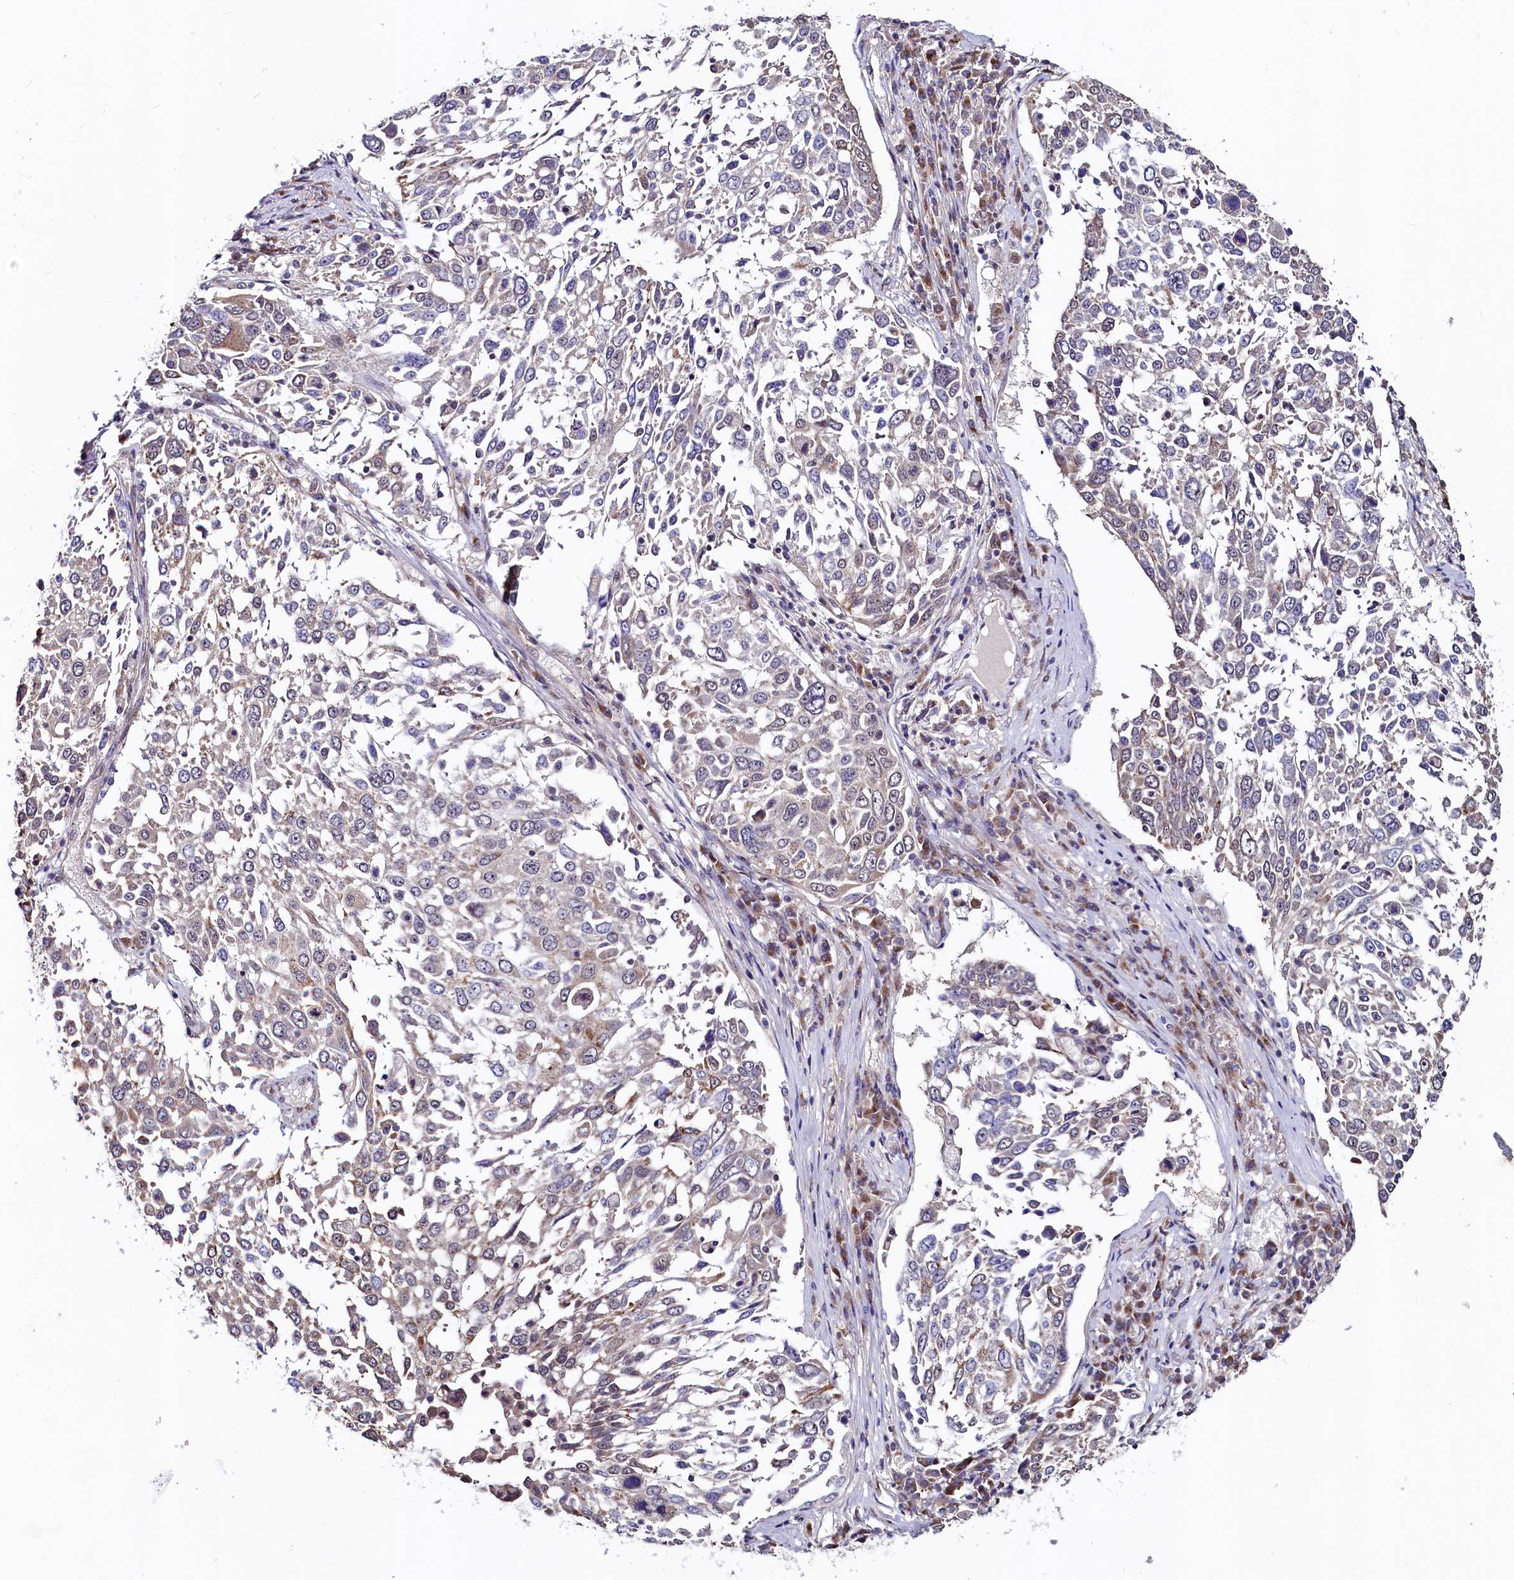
{"staining": {"intensity": "weak", "quantity": "25%-75%", "location": "cytoplasmic/membranous"}, "tissue": "lung cancer", "cell_type": "Tumor cells", "image_type": "cancer", "snomed": [{"axis": "morphology", "description": "Squamous cell carcinoma, NOS"}, {"axis": "topography", "description": "Lung"}], "caption": "This is a photomicrograph of immunohistochemistry staining of squamous cell carcinoma (lung), which shows weak expression in the cytoplasmic/membranous of tumor cells.", "gene": "SEC24C", "patient": {"sex": "male", "age": 65}}